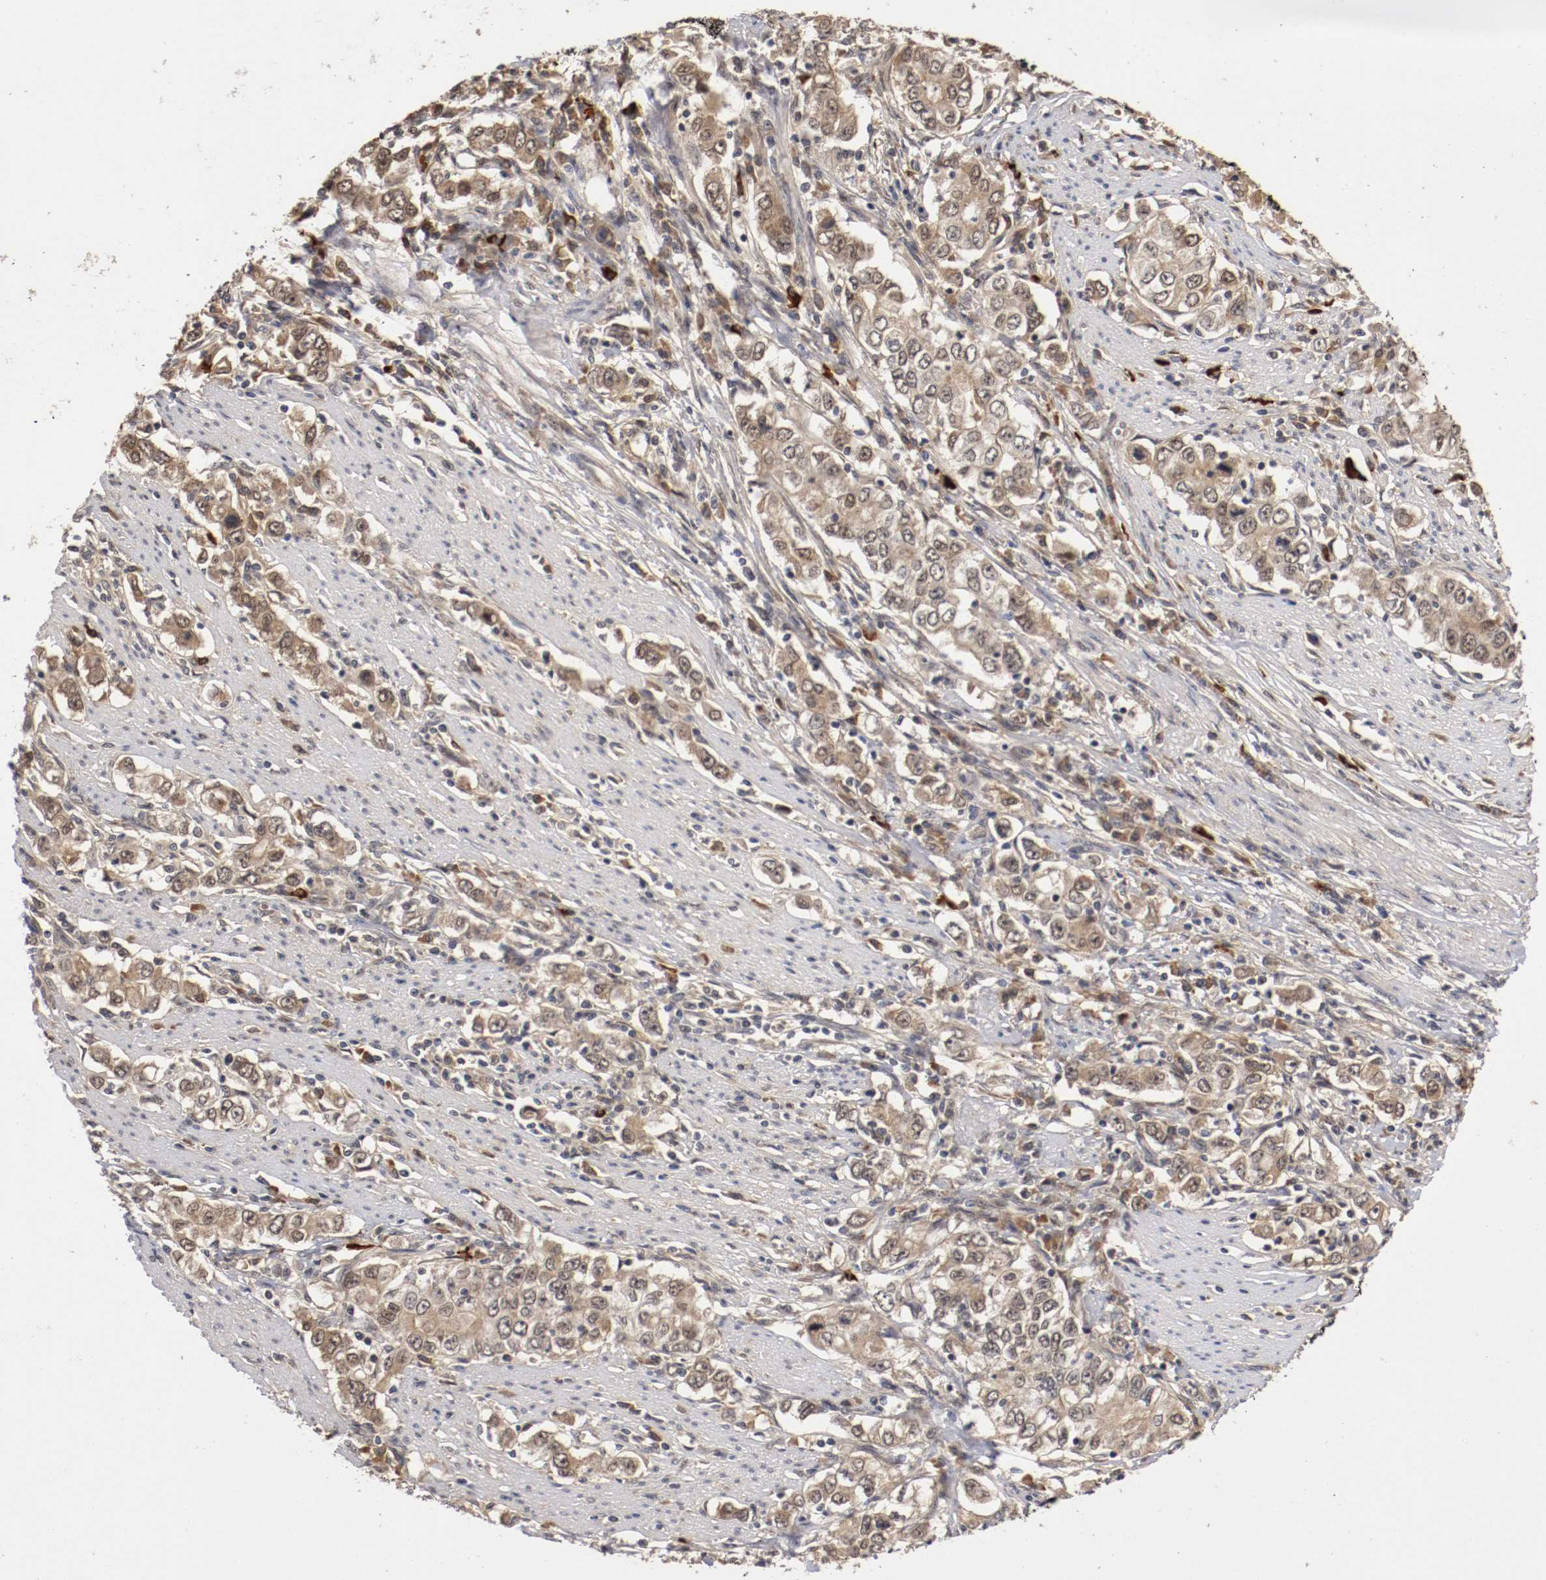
{"staining": {"intensity": "weak", "quantity": ">75%", "location": "cytoplasmic/membranous,nuclear"}, "tissue": "stomach cancer", "cell_type": "Tumor cells", "image_type": "cancer", "snomed": [{"axis": "morphology", "description": "Adenocarcinoma, NOS"}, {"axis": "topography", "description": "Stomach, lower"}], "caption": "Tumor cells show low levels of weak cytoplasmic/membranous and nuclear staining in approximately >75% of cells in stomach adenocarcinoma. (IHC, brightfield microscopy, high magnification).", "gene": "DNMT3B", "patient": {"sex": "female", "age": 72}}